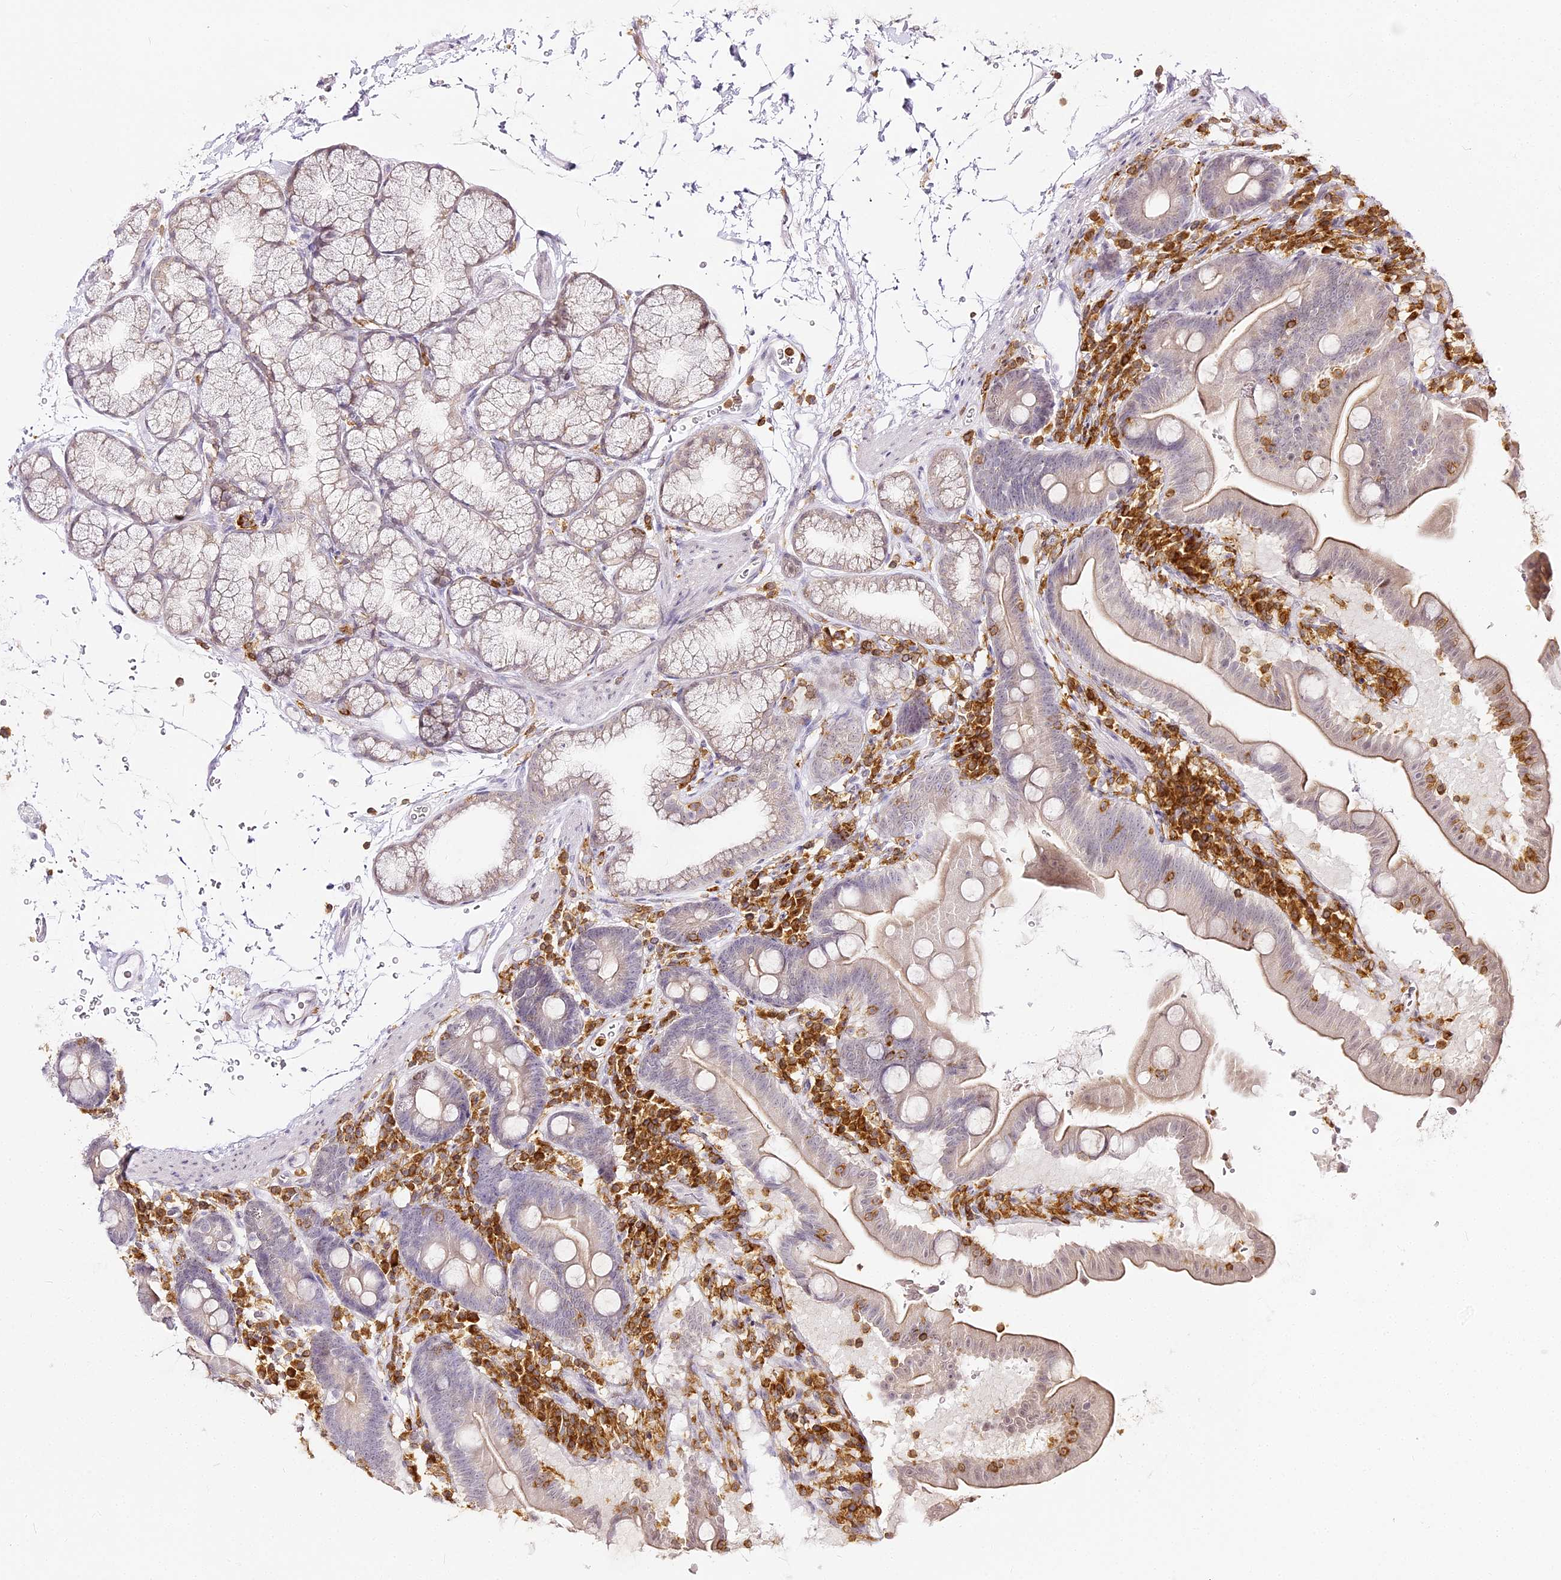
{"staining": {"intensity": "negative", "quantity": "none", "location": "none"}, "tissue": "duodenum", "cell_type": "Glandular cells", "image_type": "normal", "snomed": [{"axis": "morphology", "description": "Normal tissue, NOS"}, {"axis": "topography", "description": "Duodenum"}], "caption": "This is an immunohistochemistry histopathology image of unremarkable duodenum. There is no positivity in glandular cells.", "gene": "DOCK2", "patient": {"sex": "male", "age": 54}}